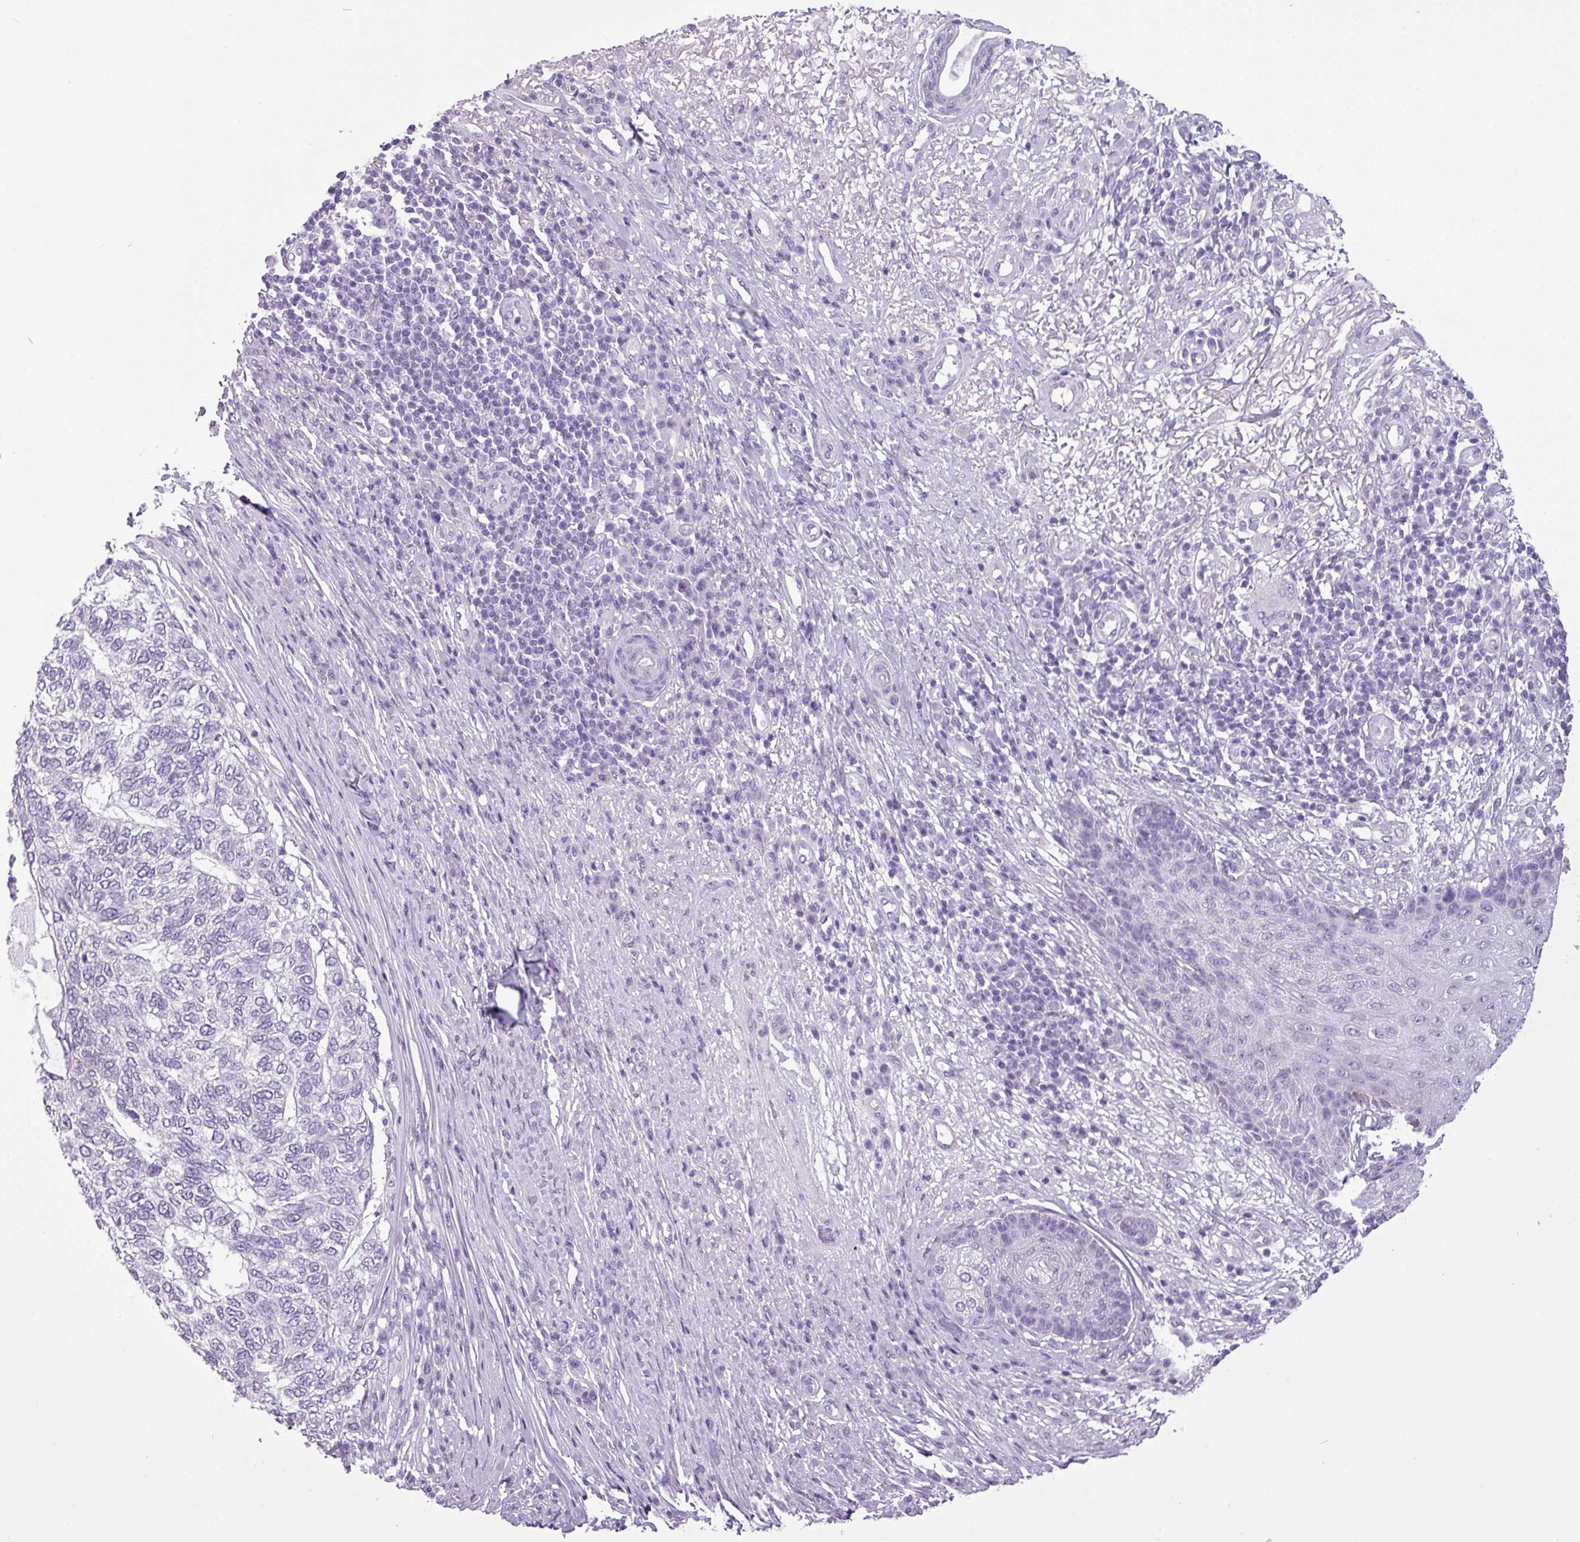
{"staining": {"intensity": "negative", "quantity": "none", "location": "none"}, "tissue": "skin cancer", "cell_type": "Tumor cells", "image_type": "cancer", "snomed": [{"axis": "morphology", "description": "Basal cell carcinoma"}, {"axis": "topography", "description": "Skin"}], "caption": "Tumor cells show no significant staining in skin cancer (basal cell carcinoma). (IHC, brightfield microscopy, high magnification).", "gene": "CDH16", "patient": {"sex": "female", "age": 65}}